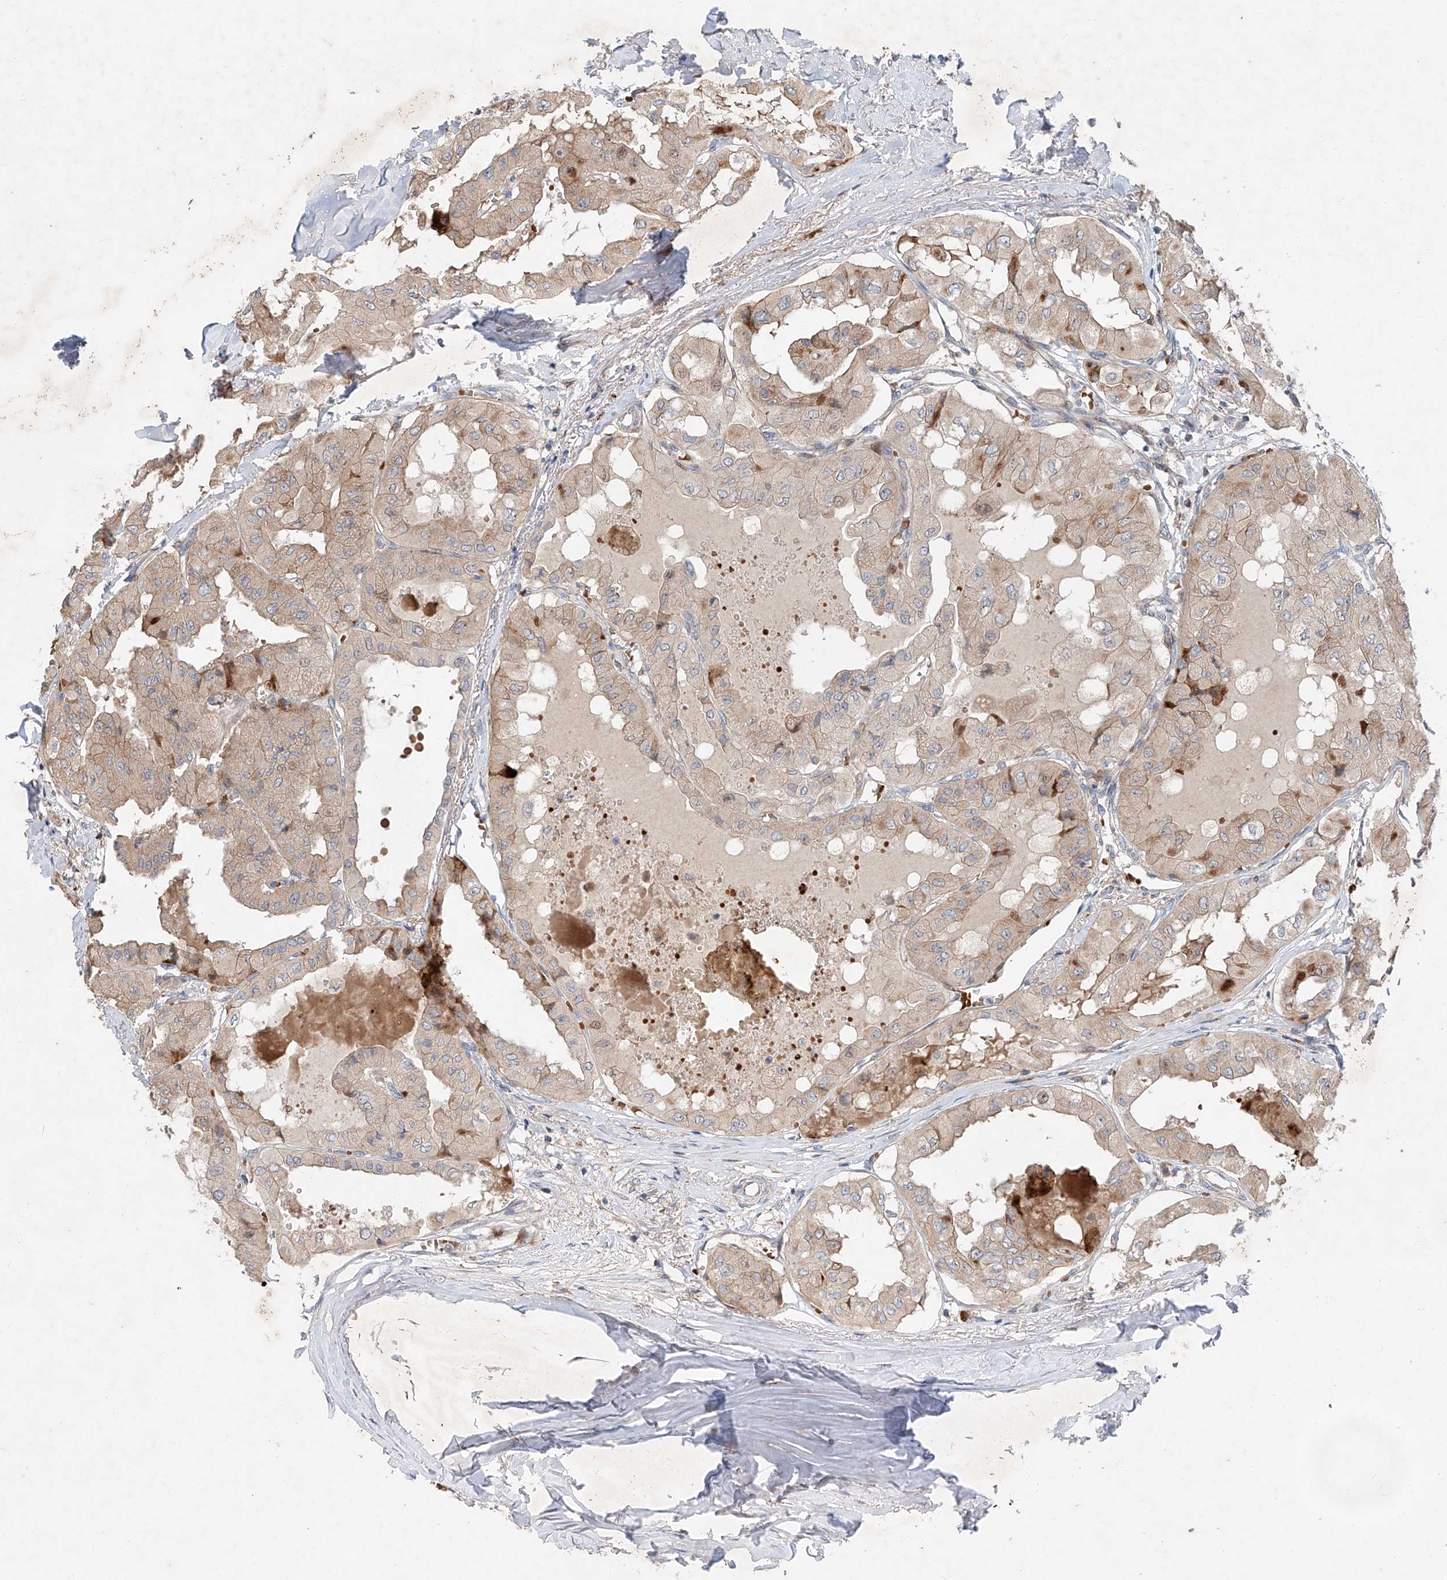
{"staining": {"intensity": "weak", "quantity": "25%-75%", "location": "cytoplasmic/membranous"}, "tissue": "thyroid cancer", "cell_type": "Tumor cells", "image_type": "cancer", "snomed": [{"axis": "morphology", "description": "Papillary adenocarcinoma, NOS"}, {"axis": "topography", "description": "Thyroid gland"}], "caption": "Immunohistochemical staining of thyroid papillary adenocarcinoma demonstrates low levels of weak cytoplasmic/membranous positivity in about 25%-75% of tumor cells. The staining was performed using DAB (3,3'-diaminobenzidine) to visualize the protein expression in brown, while the nuclei were stained in blue with hematoxylin (Magnification: 20x).", "gene": "USF3", "patient": {"sex": "female", "age": 59}}